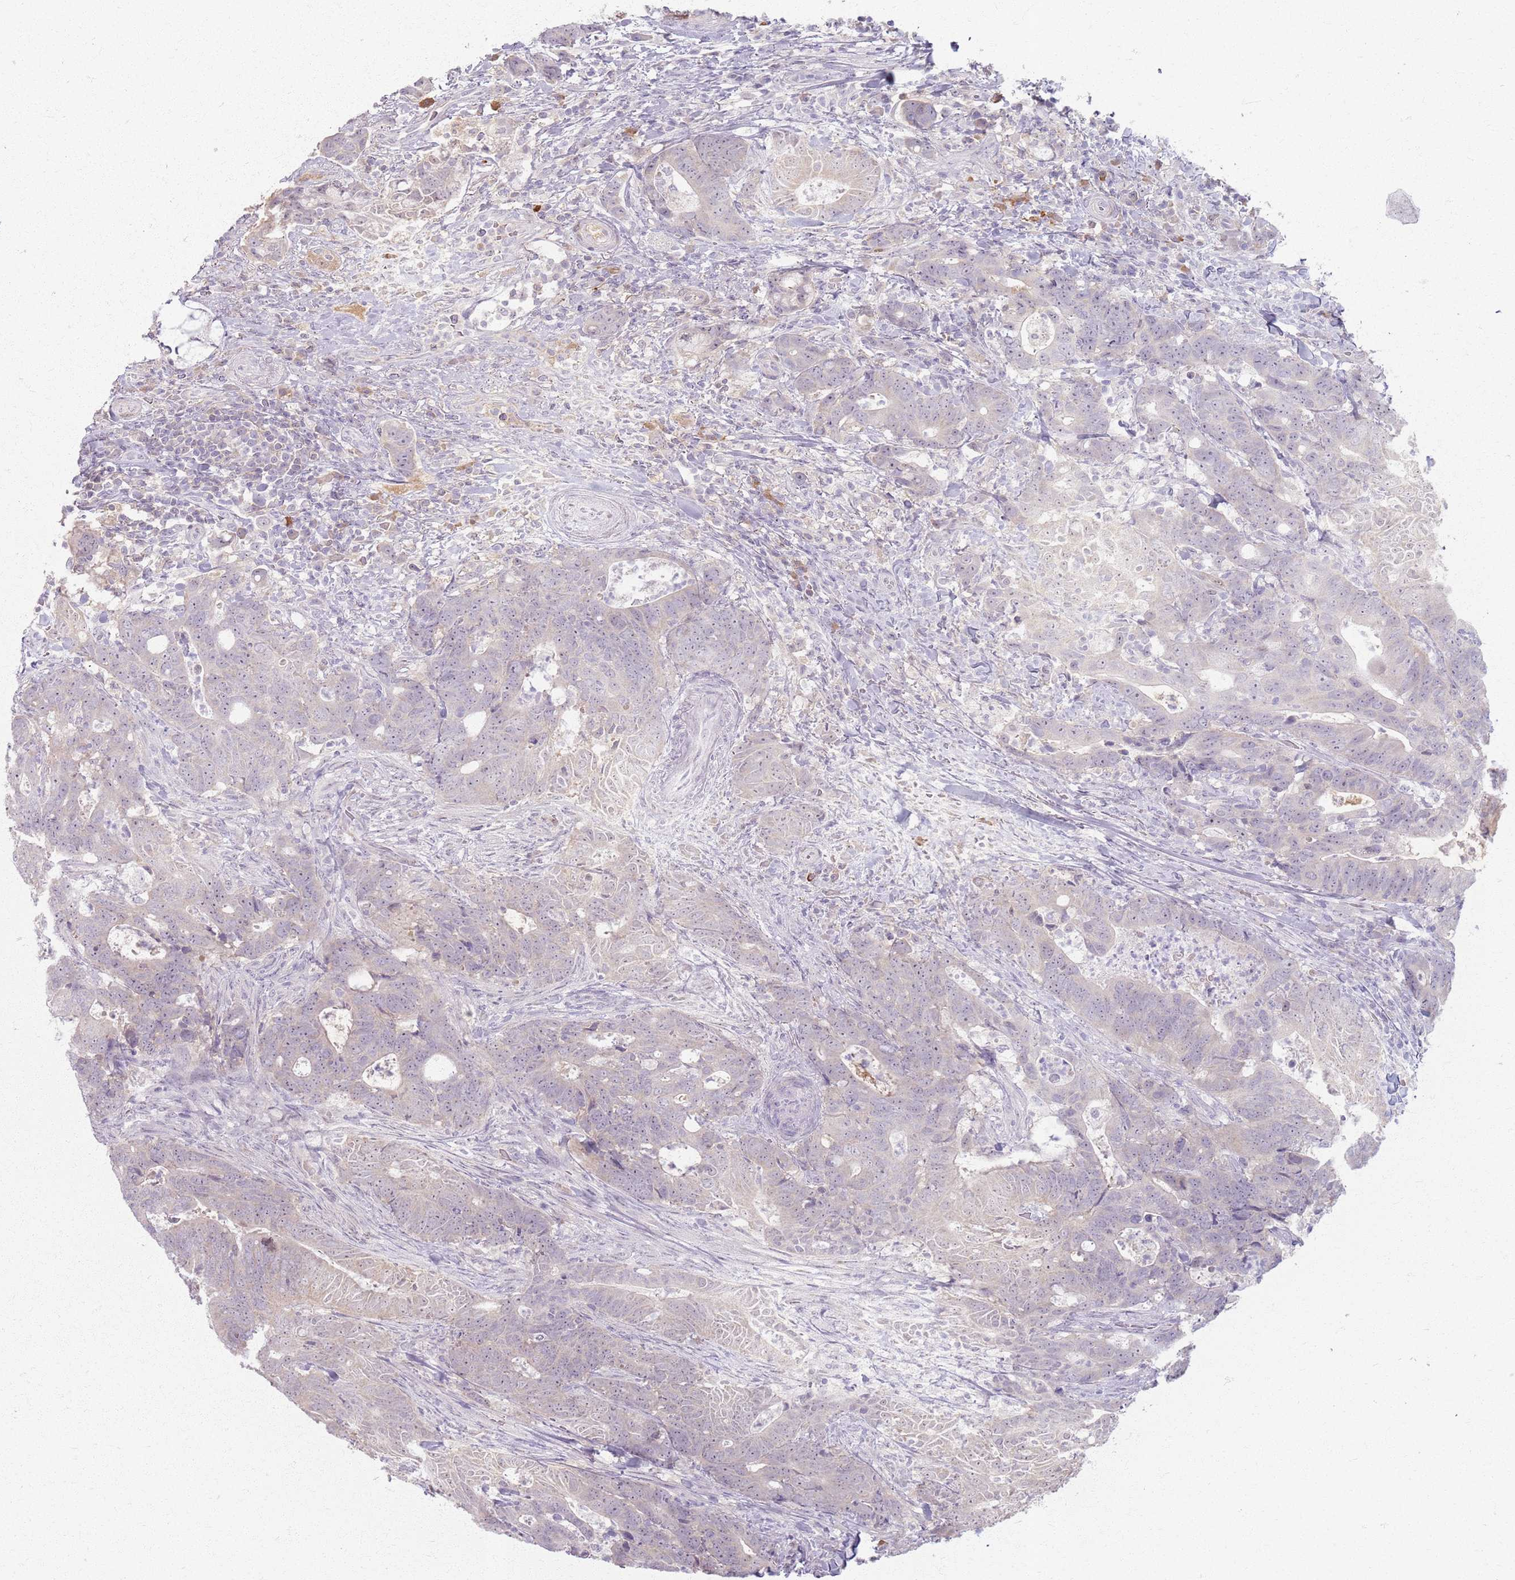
{"staining": {"intensity": "negative", "quantity": "none", "location": "none"}, "tissue": "colorectal cancer", "cell_type": "Tumor cells", "image_type": "cancer", "snomed": [{"axis": "morphology", "description": "Adenocarcinoma, NOS"}, {"axis": "topography", "description": "Colon"}], "caption": "This is a histopathology image of immunohistochemistry (IHC) staining of colorectal adenocarcinoma, which shows no expression in tumor cells.", "gene": "CRIPT", "patient": {"sex": "female", "age": 82}}